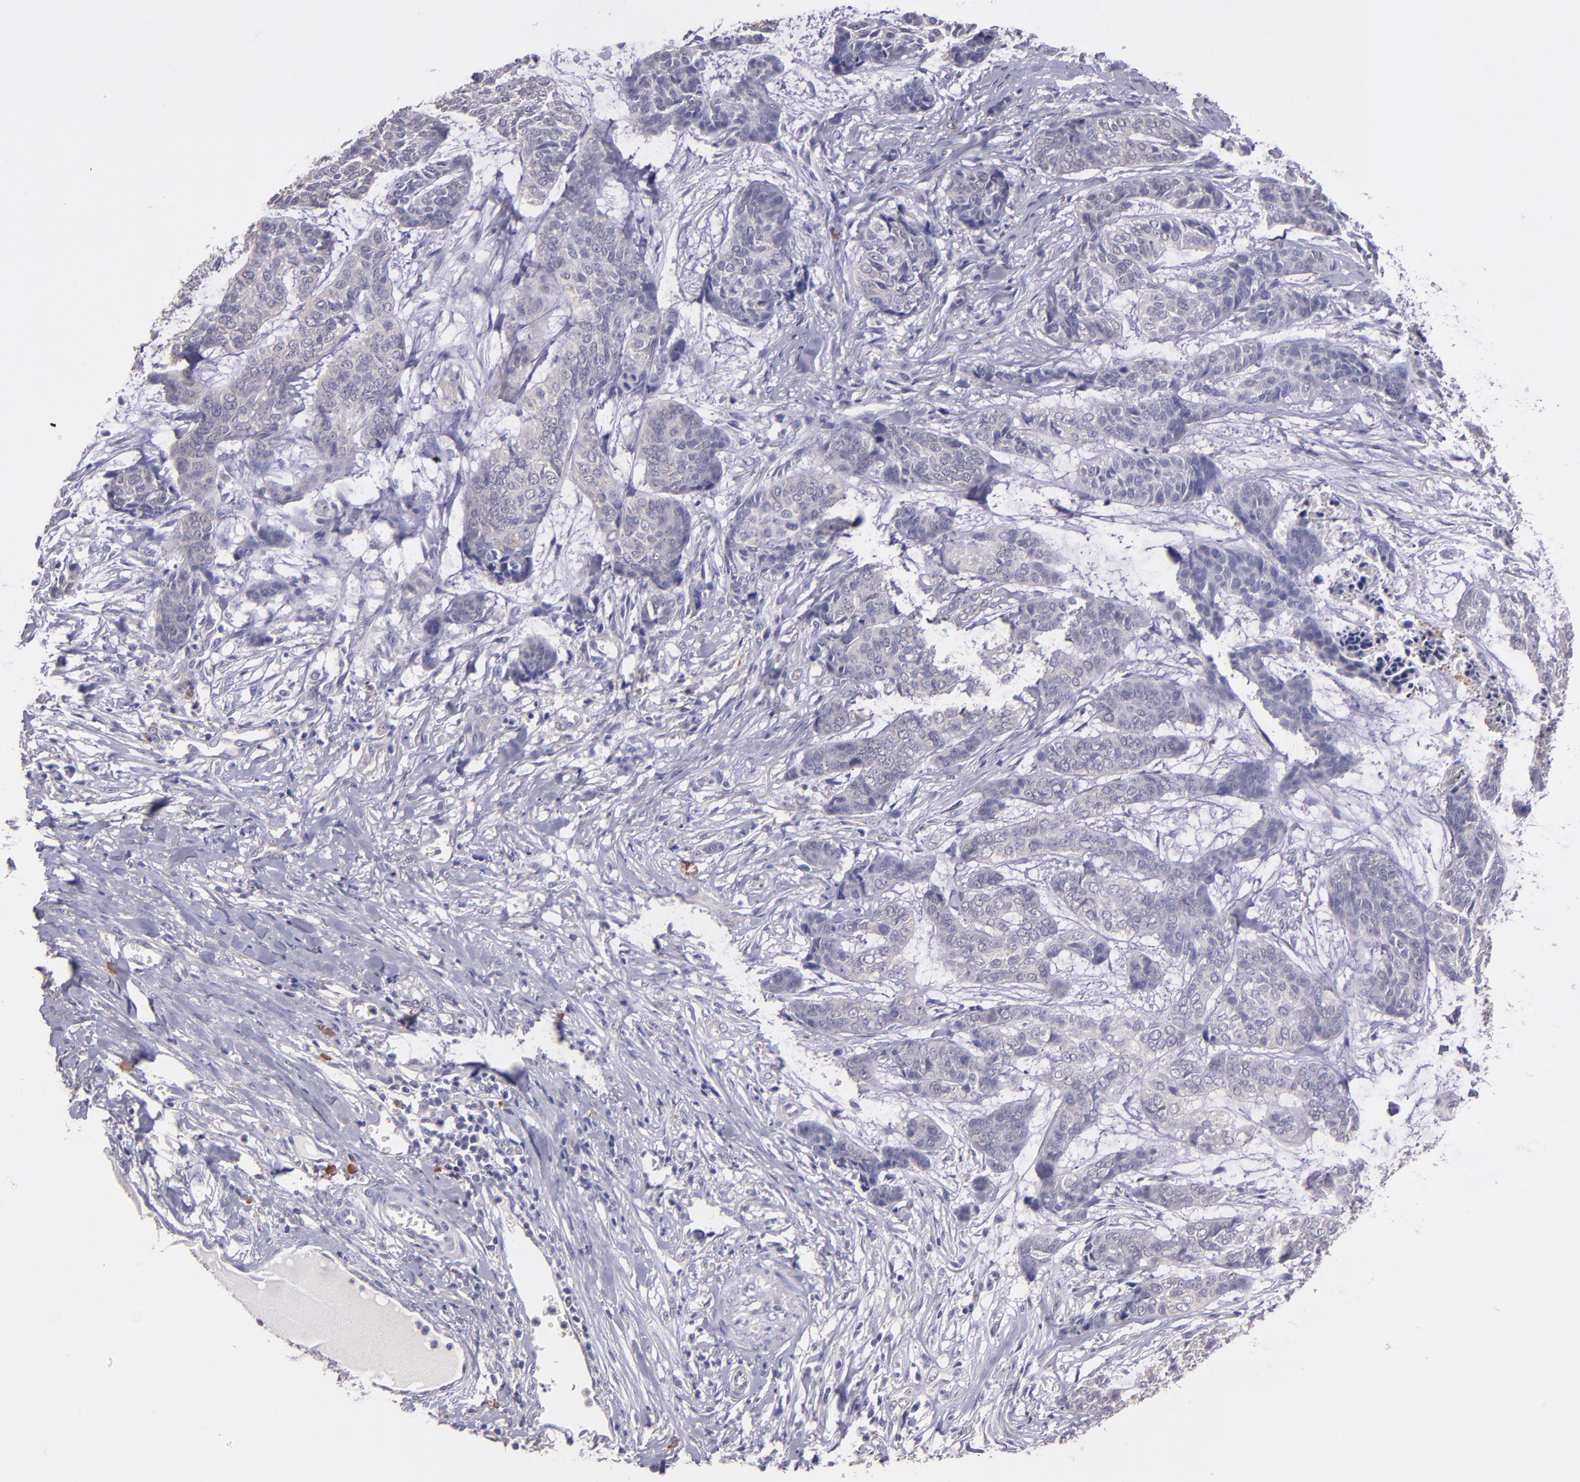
{"staining": {"intensity": "negative", "quantity": "none", "location": "none"}, "tissue": "skin cancer", "cell_type": "Tumor cells", "image_type": "cancer", "snomed": [{"axis": "morphology", "description": "Basal cell carcinoma"}, {"axis": "topography", "description": "Skin"}], "caption": "Immunohistochemistry of skin cancer reveals no positivity in tumor cells.", "gene": "PAPPA", "patient": {"sex": "female", "age": 64}}